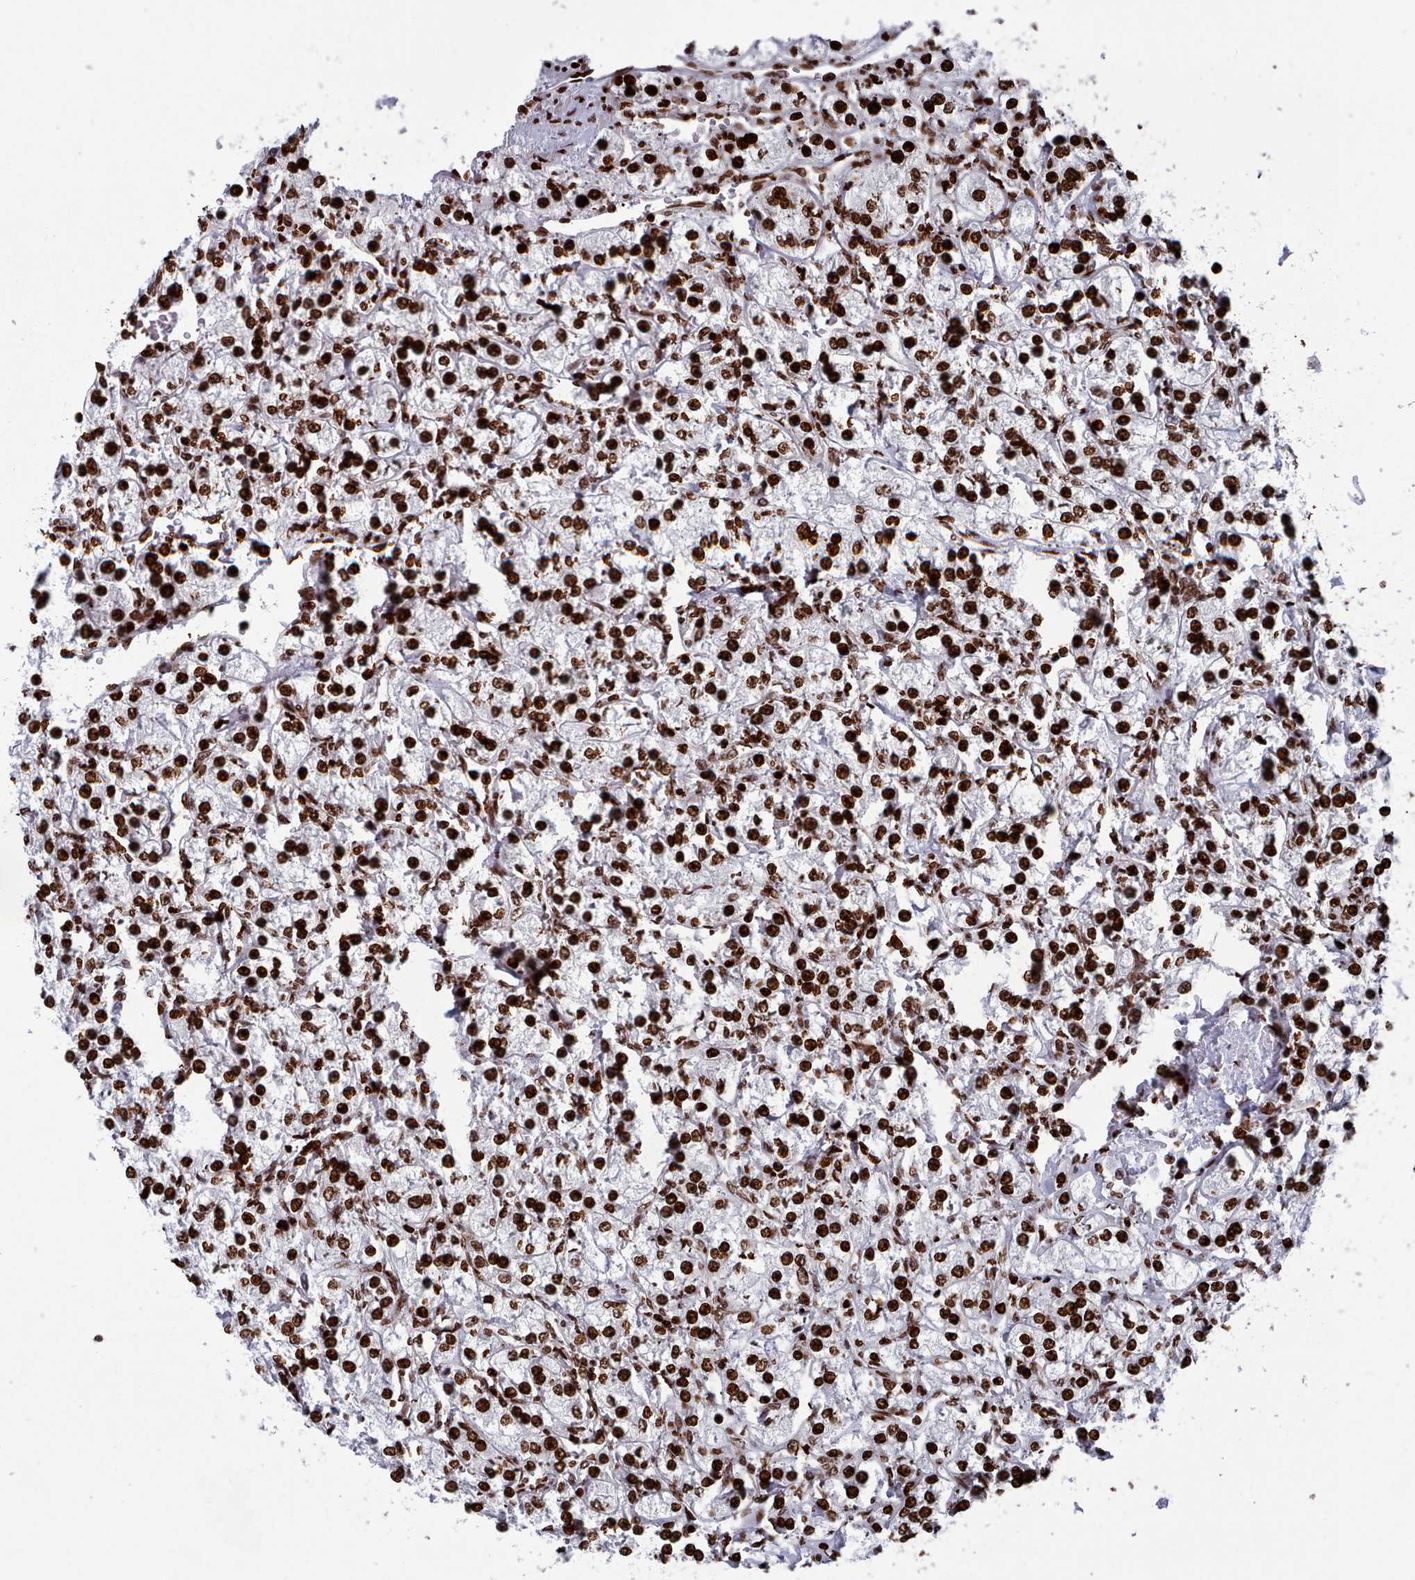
{"staining": {"intensity": "strong", "quantity": ">75%", "location": "nuclear"}, "tissue": "renal cancer", "cell_type": "Tumor cells", "image_type": "cancer", "snomed": [{"axis": "morphology", "description": "Adenocarcinoma, NOS"}, {"axis": "topography", "description": "Kidney"}], "caption": "Tumor cells show high levels of strong nuclear expression in approximately >75% of cells in renal cancer. (DAB = brown stain, brightfield microscopy at high magnification).", "gene": "PCDHB12", "patient": {"sex": "male", "age": 77}}